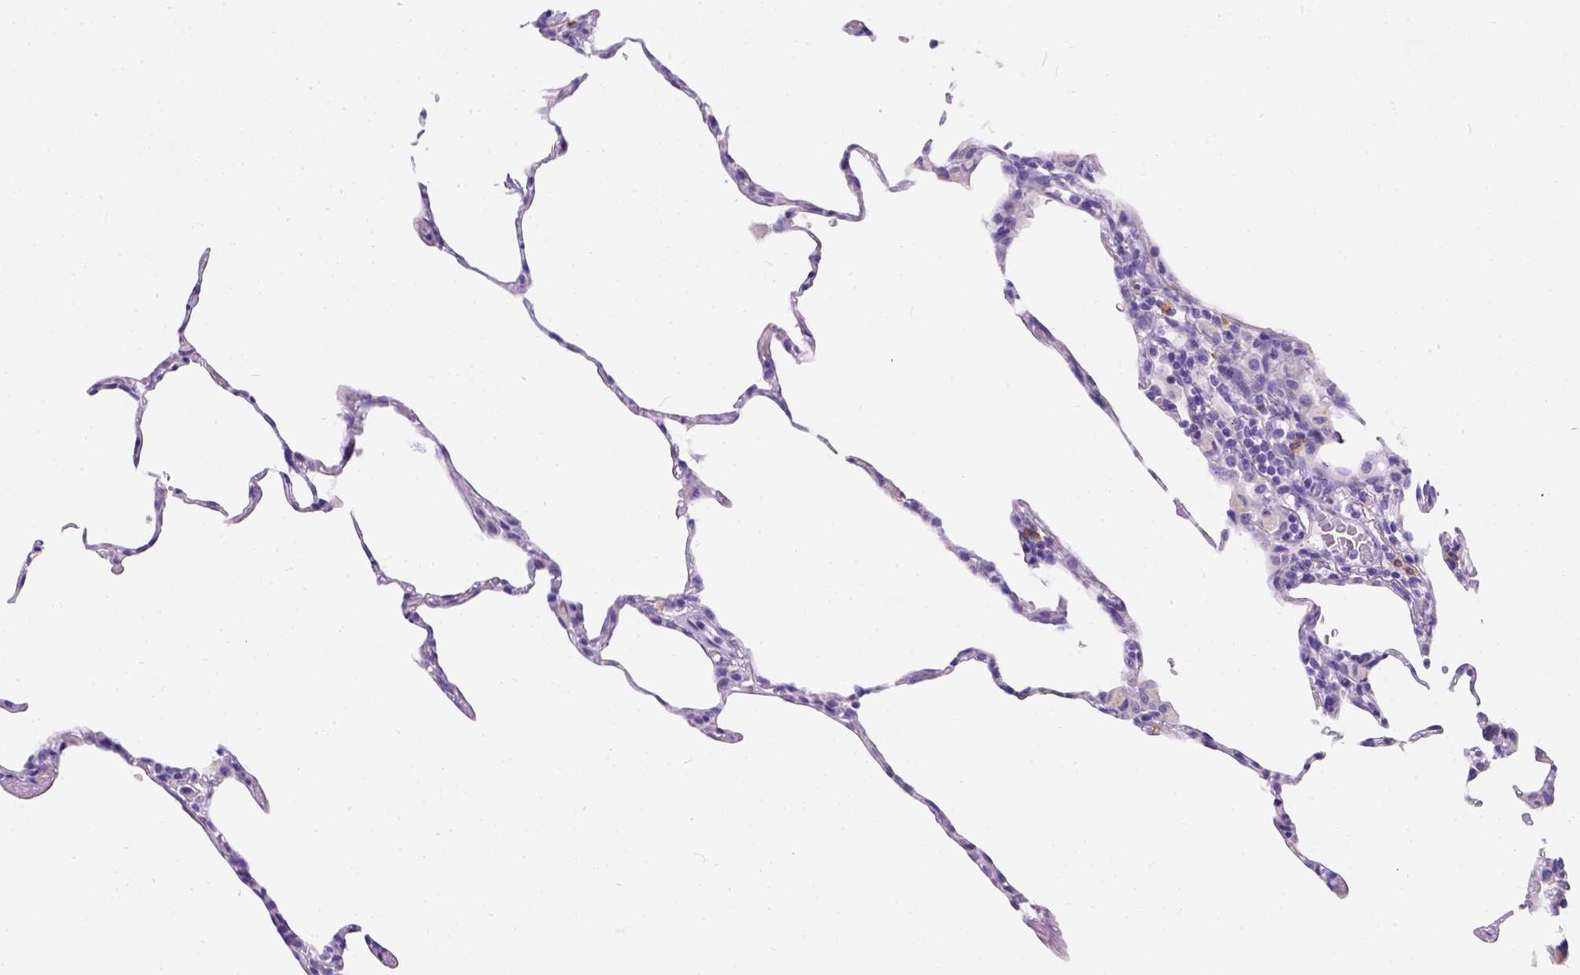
{"staining": {"intensity": "negative", "quantity": "none", "location": "none"}, "tissue": "lung", "cell_type": "Alveolar cells", "image_type": "normal", "snomed": [{"axis": "morphology", "description": "Normal tissue, NOS"}, {"axis": "topography", "description": "Lung"}], "caption": "This is a photomicrograph of immunohistochemistry (IHC) staining of normal lung, which shows no expression in alveolar cells. (IHC, brightfield microscopy, high magnification).", "gene": "PHF7", "patient": {"sex": "female", "age": 57}}